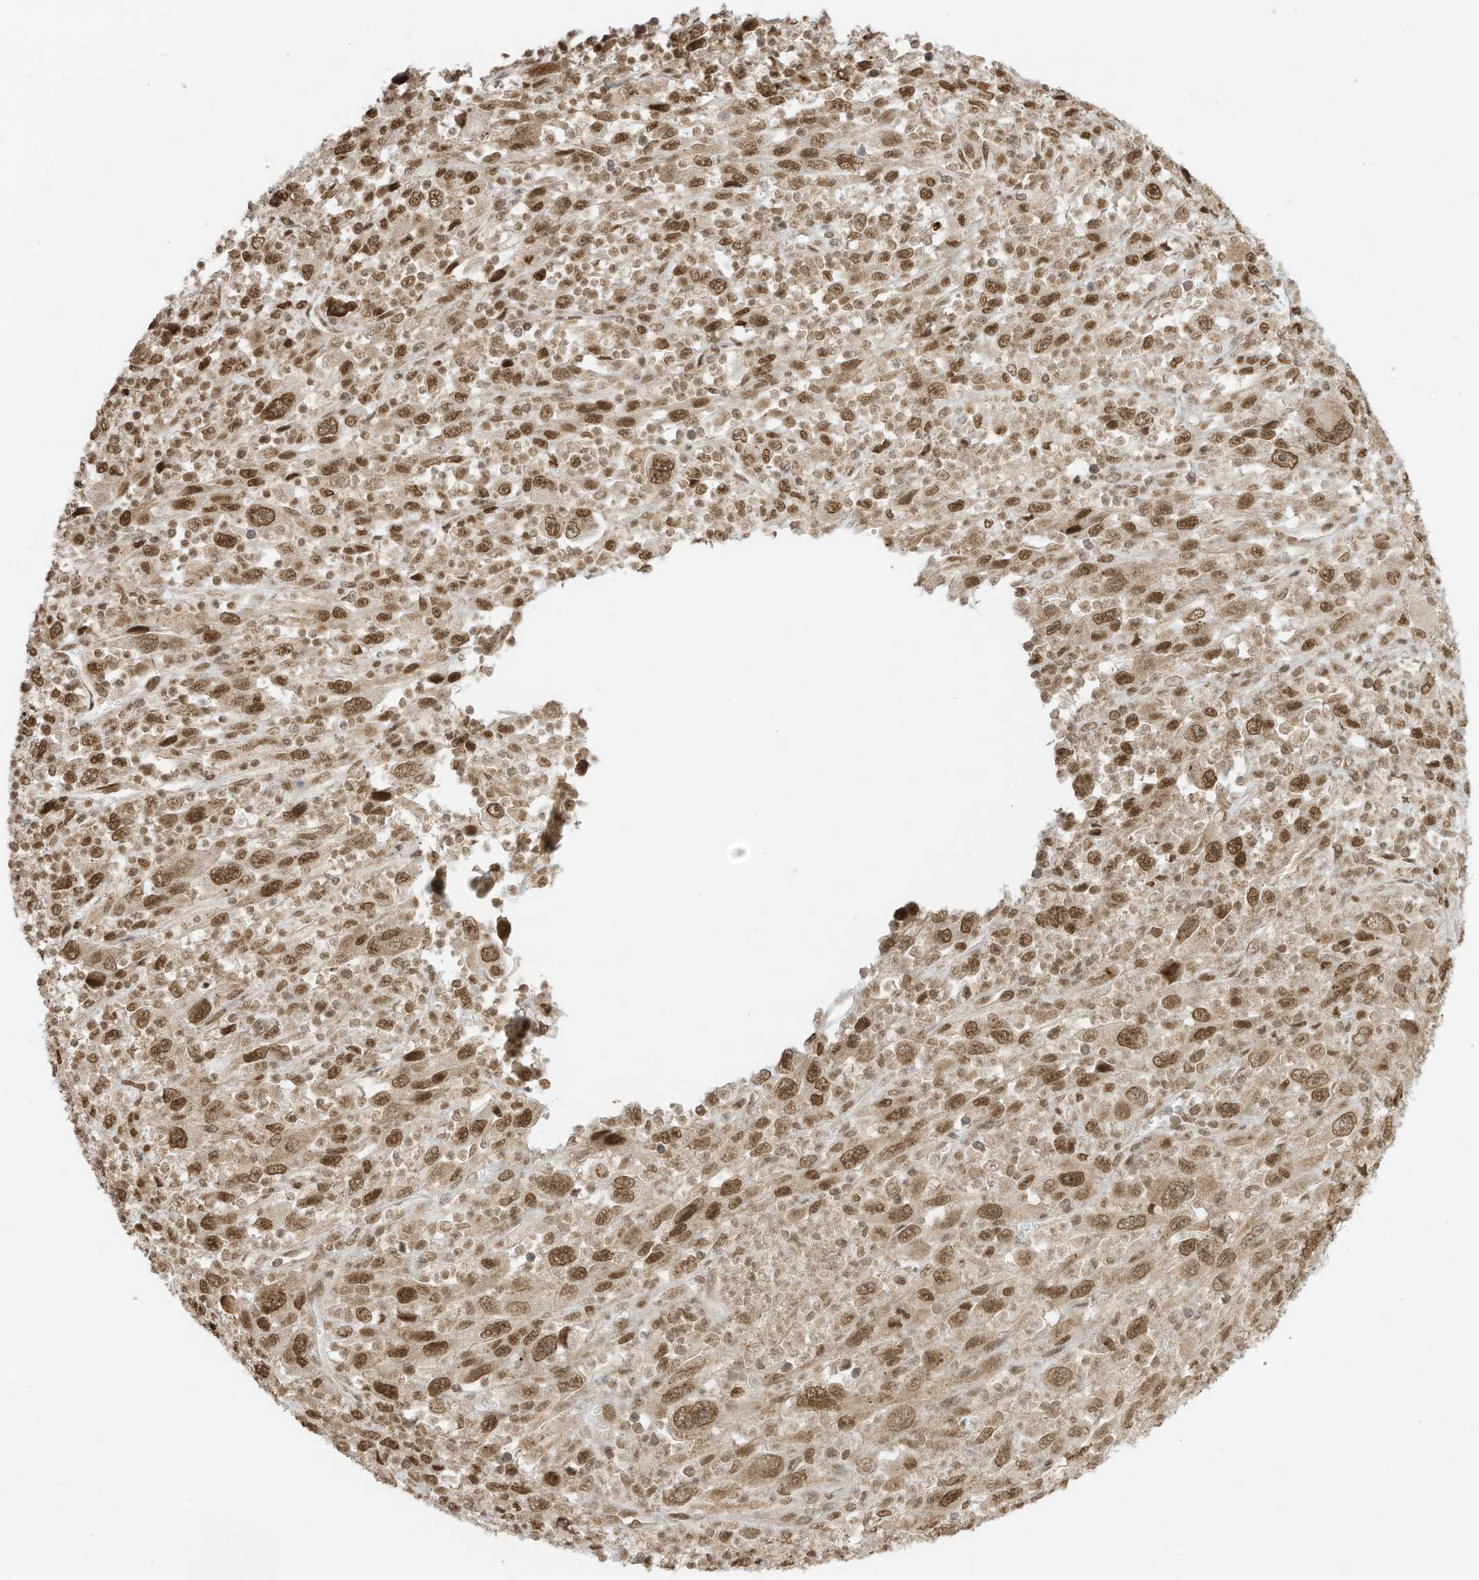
{"staining": {"intensity": "moderate", "quantity": ">75%", "location": "nuclear"}, "tissue": "melanoma", "cell_type": "Tumor cells", "image_type": "cancer", "snomed": [{"axis": "morphology", "description": "Malignant melanoma, Metastatic site"}, {"axis": "topography", "description": "Skin"}], "caption": "Tumor cells show moderate nuclear staining in approximately >75% of cells in malignant melanoma (metastatic site).", "gene": "KPNB1", "patient": {"sex": "female", "age": 56}}